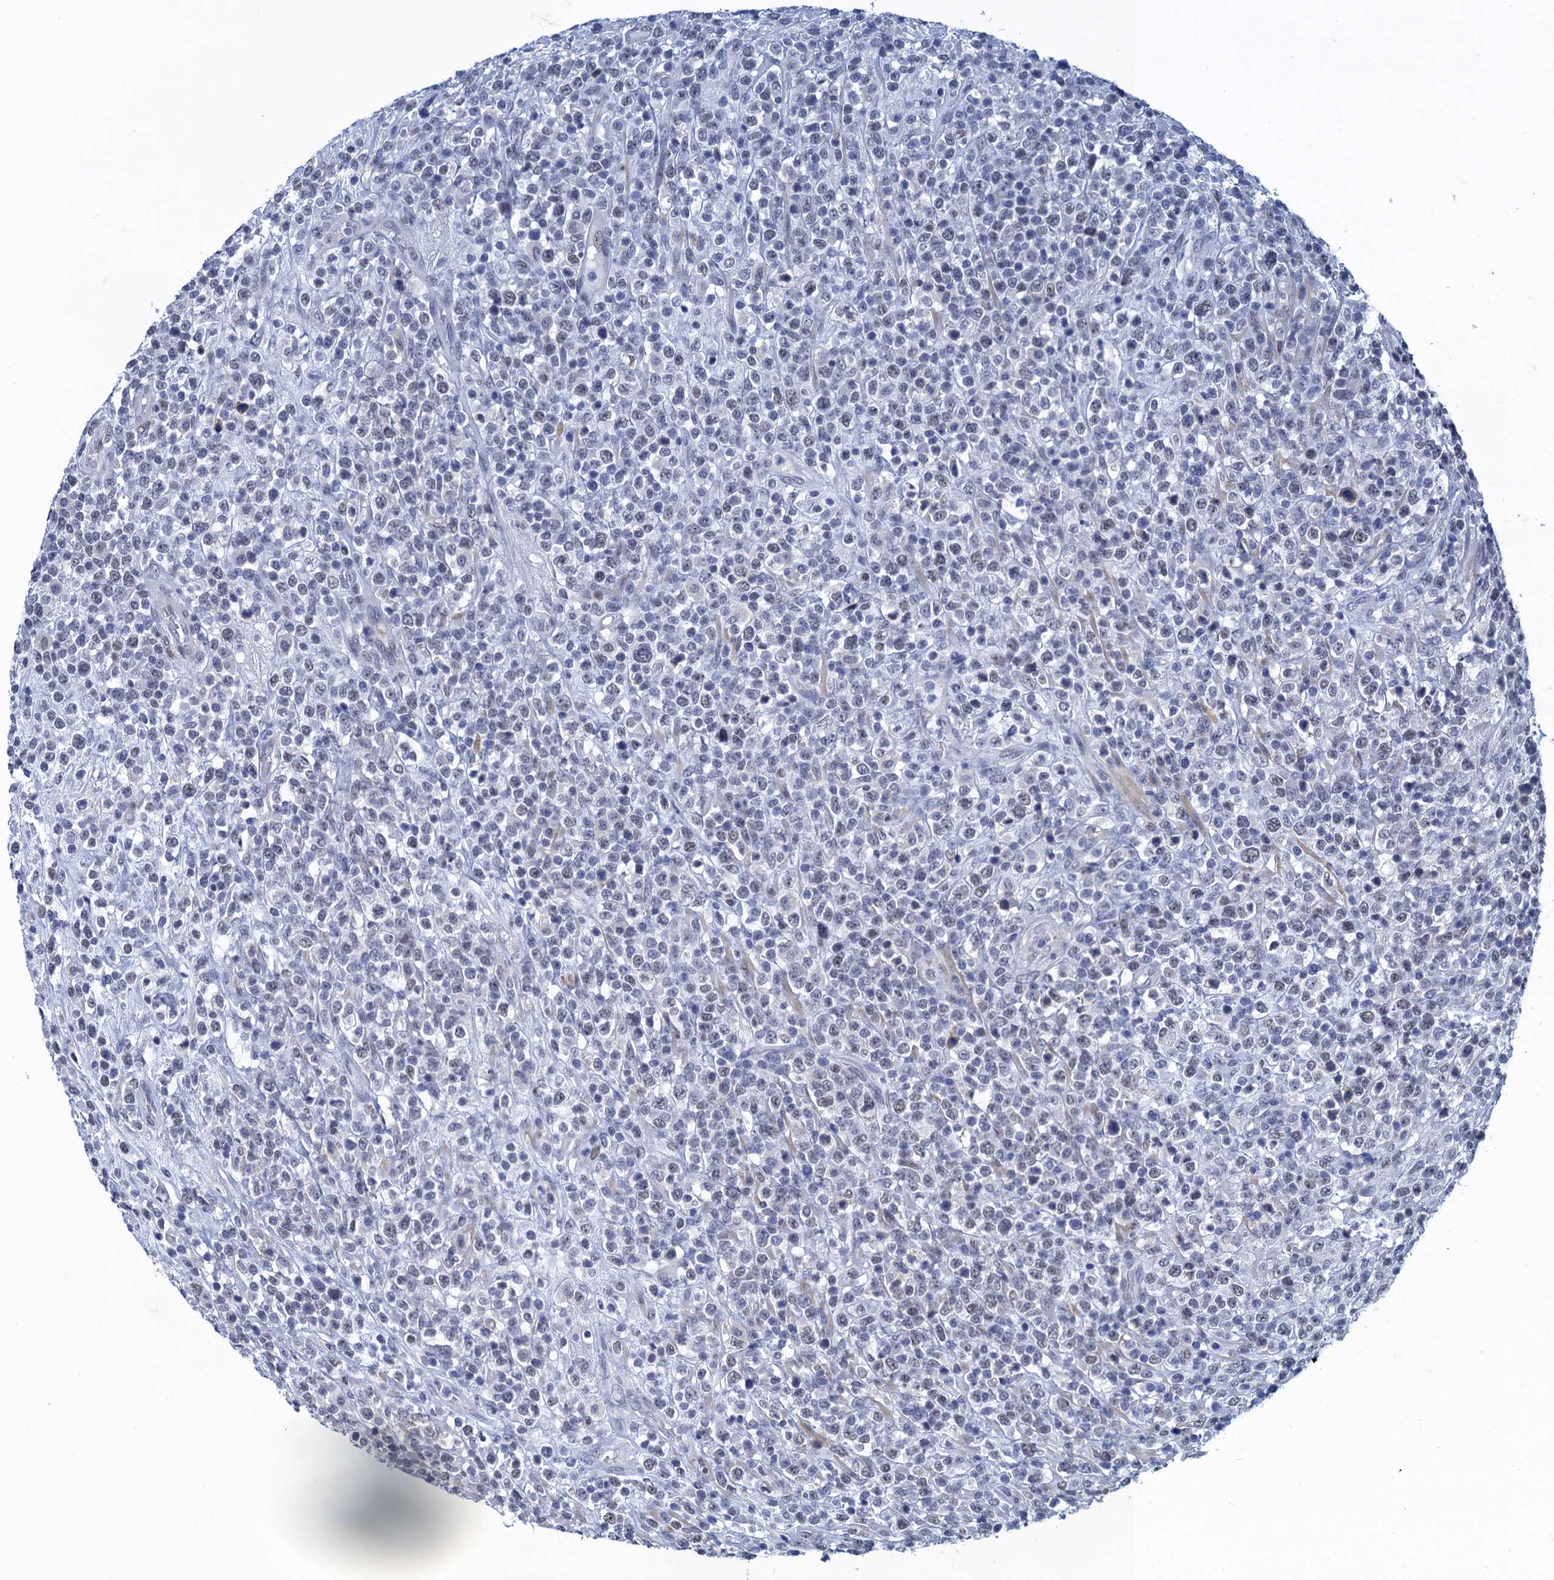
{"staining": {"intensity": "negative", "quantity": "none", "location": "none"}, "tissue": "lymphoma", "cell_type": "Tumor cells", "image_type": "cancer", "snomed": [{"axis": "morphology", "description": "Malignant lymphoma, non-Hodgkin's type, High grade"}, {"axis": "topography", "description": "Colon"}], "caption": "Image shows no significant protein staining in tumor cells of malignant lymphoma, non-Hodgkin's type (high-grade).", "gene": "GINS3", "patient": {"sex": "female", "age": 53}}